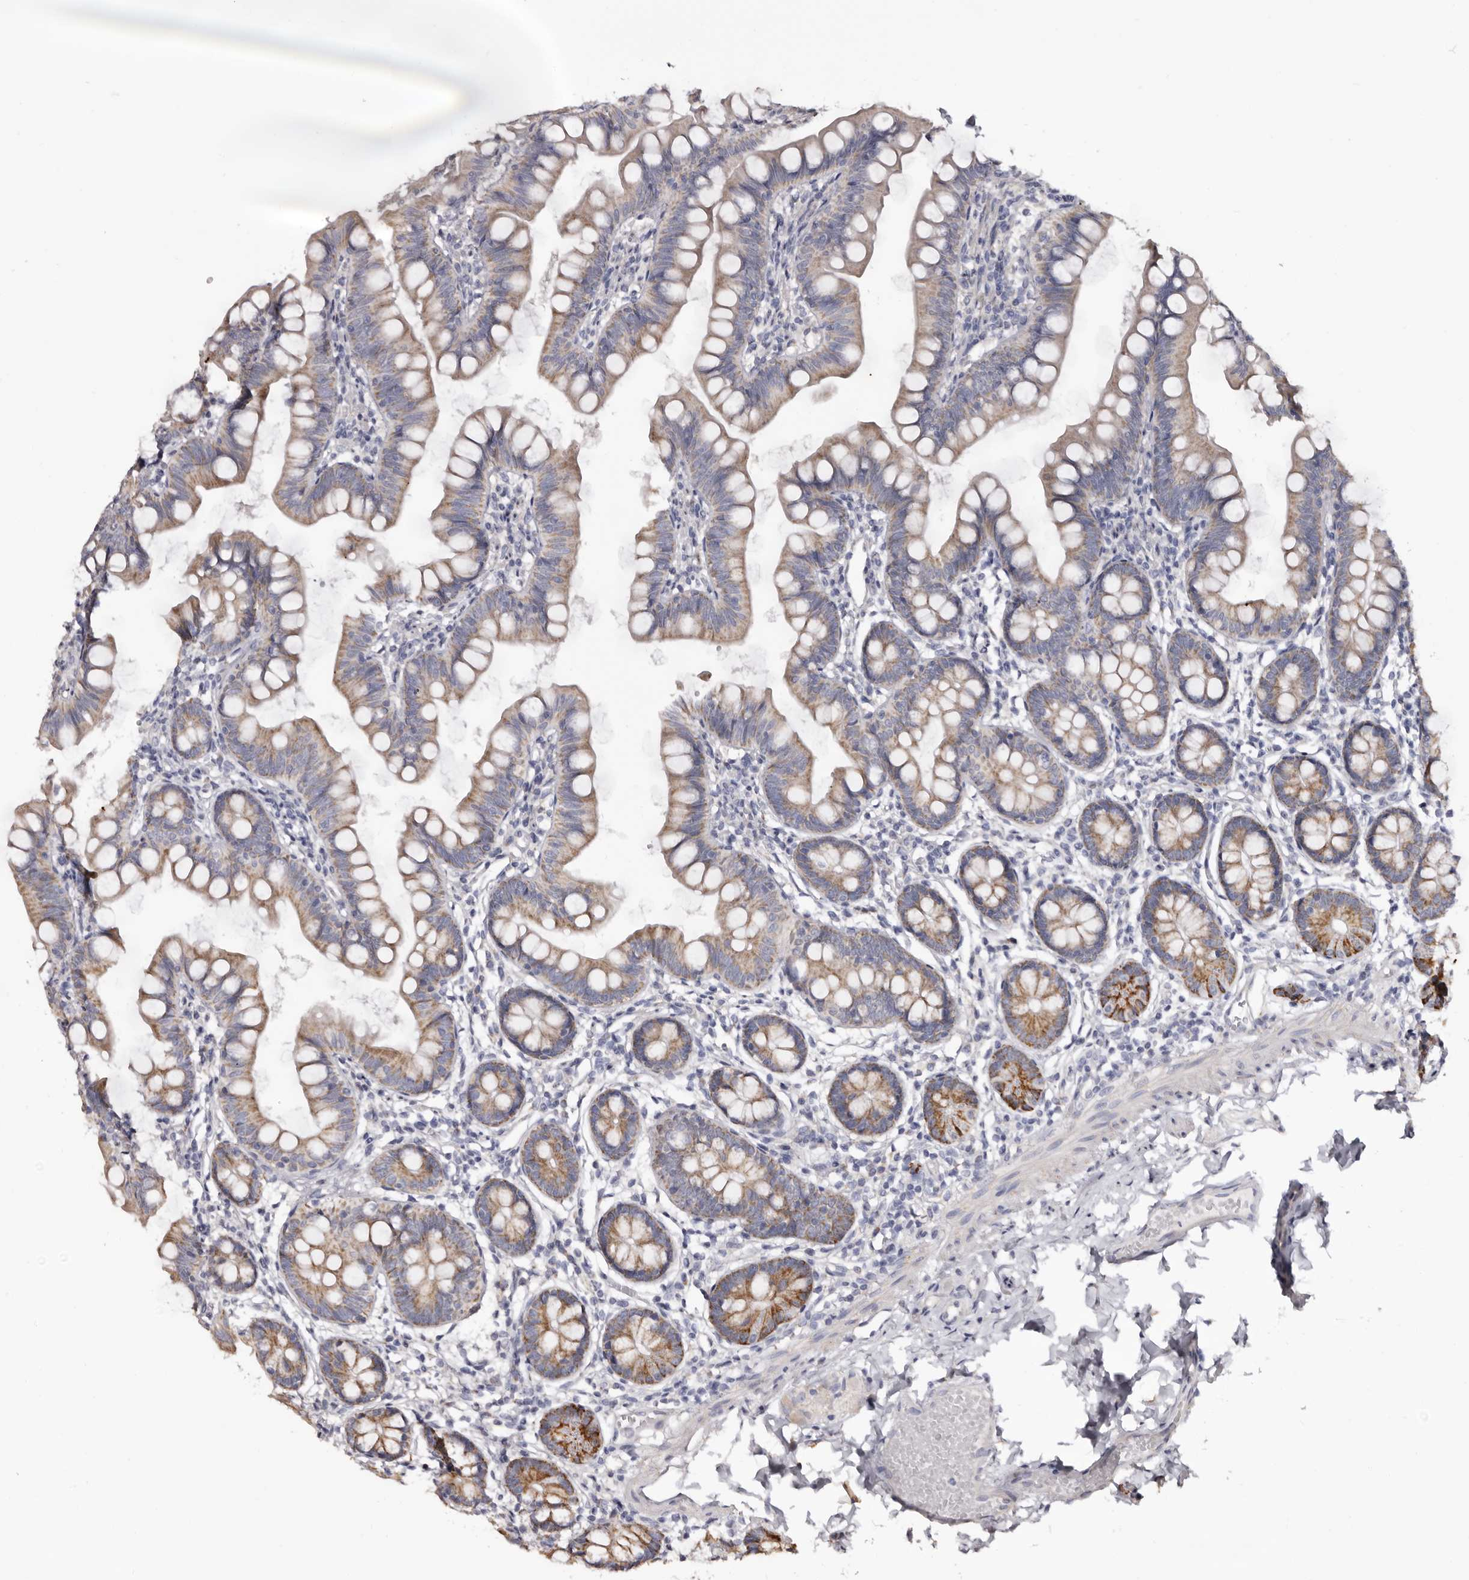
{"staining": {"intensity": "moderate", "quantity": ">75%", "location": "cytoplasmic/membranous"}, "tissue": "small intestine", "cell_type": "Glandular cells", "image_type": "normal", "snomed": [{"axis": "morphology", "description": "Normal tissue, NOS"}, {"axis": "topography", "description": "Small intestine"}], "caption": "High-power microscopy captured an immunohistochemistry (IHC) histopathology image of benign small intestine, revealing moderate cytoplasmic/membranous expression in approximately >75% of glandular cells. The protein of interest is shown in brown color, while the nuclei are stained blue.", "gene": "CASQ1", "patient": {"sex": "male", "age": 7}}